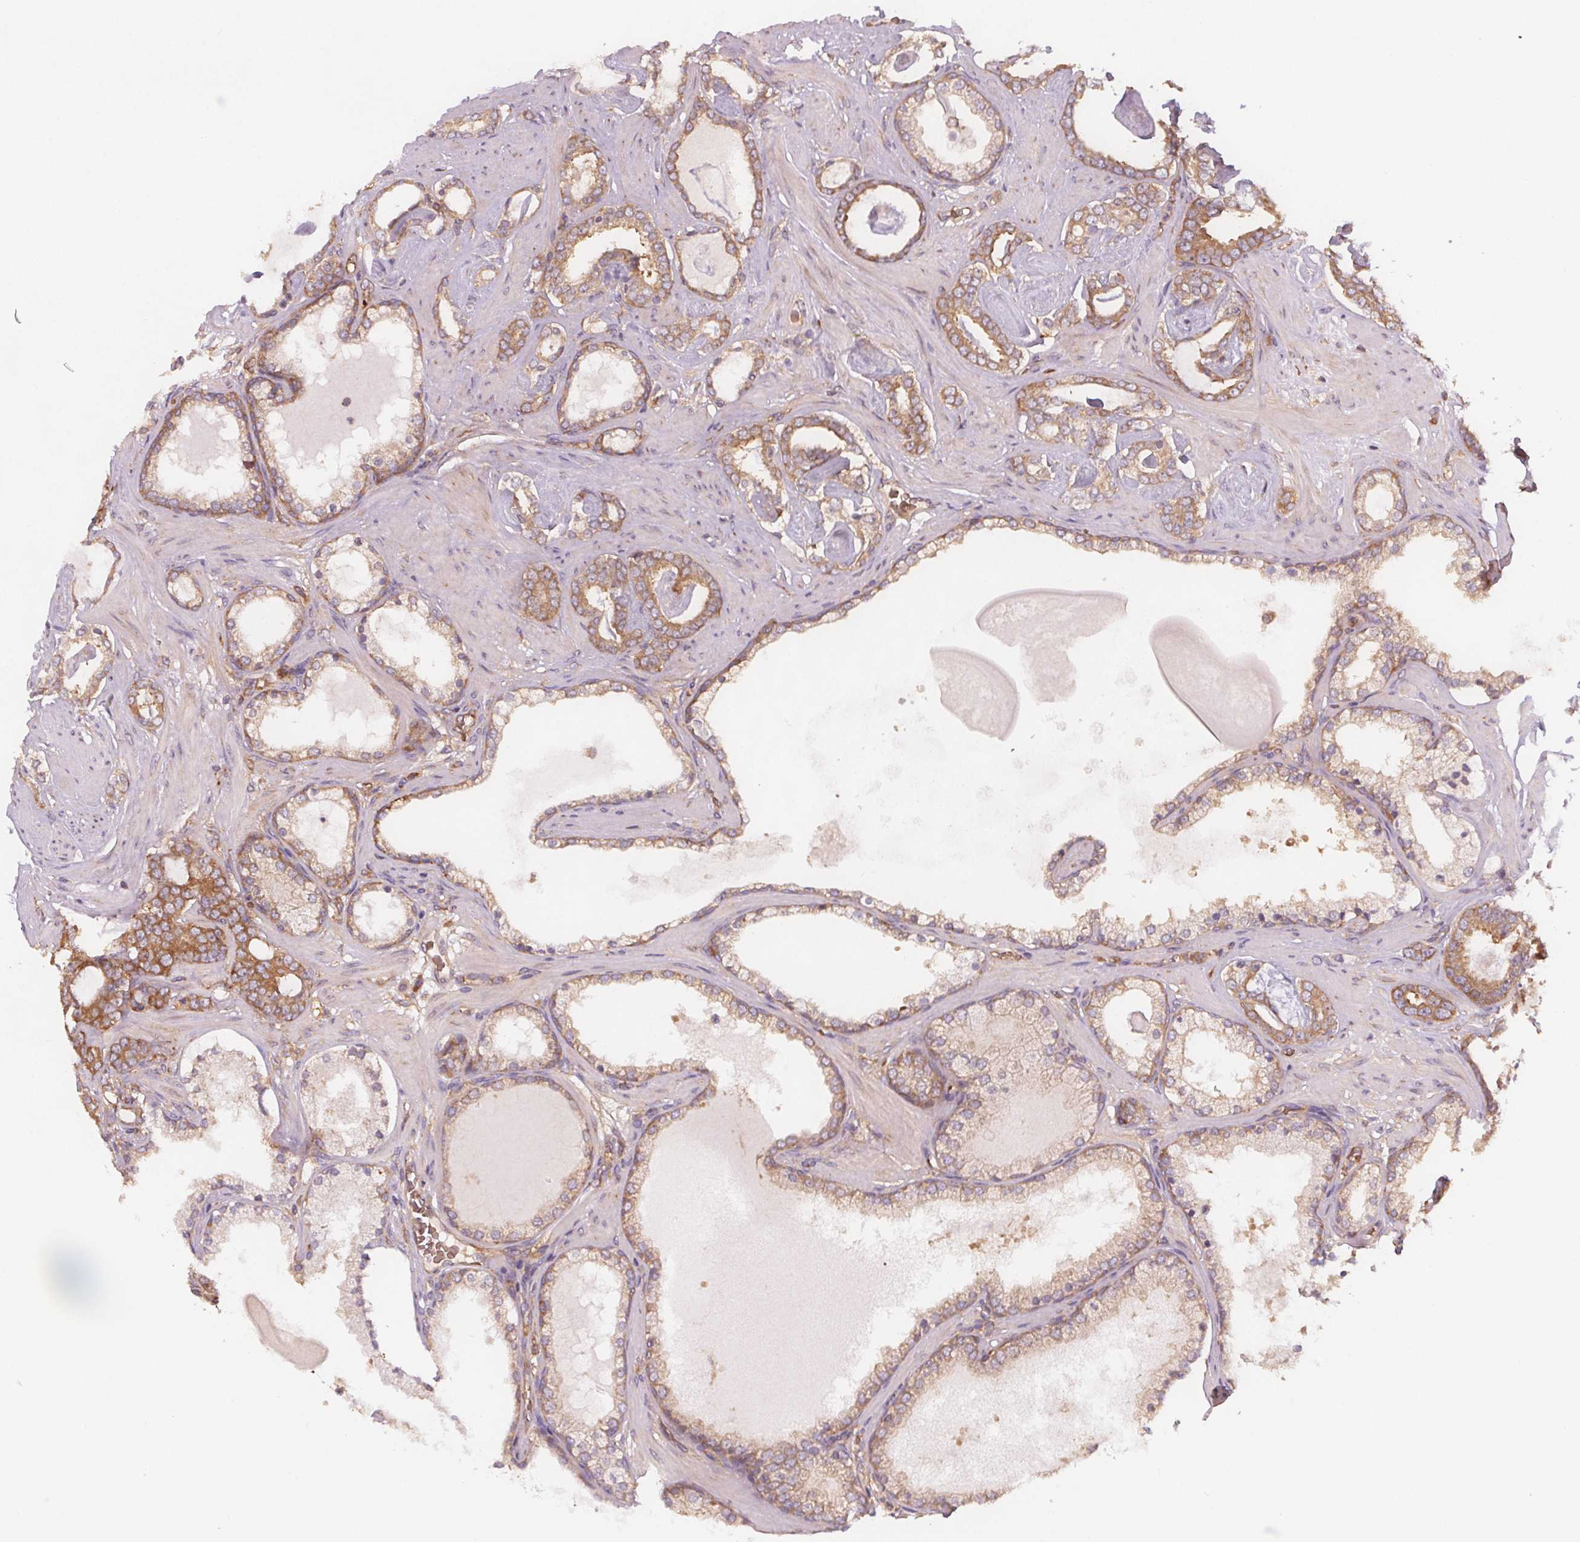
{"staining": {"intensity": "moderate", "quantity": ">75%", "location": "cytoplasmic/membranous"}, "tissue": "prostate cancer", "cell_type": "Tumor cells", "image_type": "cancer", "snomed": [{"axis": "morphology", "description": "Adenocarcinoma, High grade"}, {"axis": "topography", "description": "Prostate"}], "caption": "IHC (DAB (3,3'-diaminobenzidine)) staining of human prostate cancer (adenocarcinoma (high-grade)) displays moderate cytoplasmic/membranous protein positivity in approximately >75% of tumor cells. (DAB IHC with brightfield microscopy, high magnification).", "gene": "EIF3D", "patient": {"sex": "male", "age": 63}}